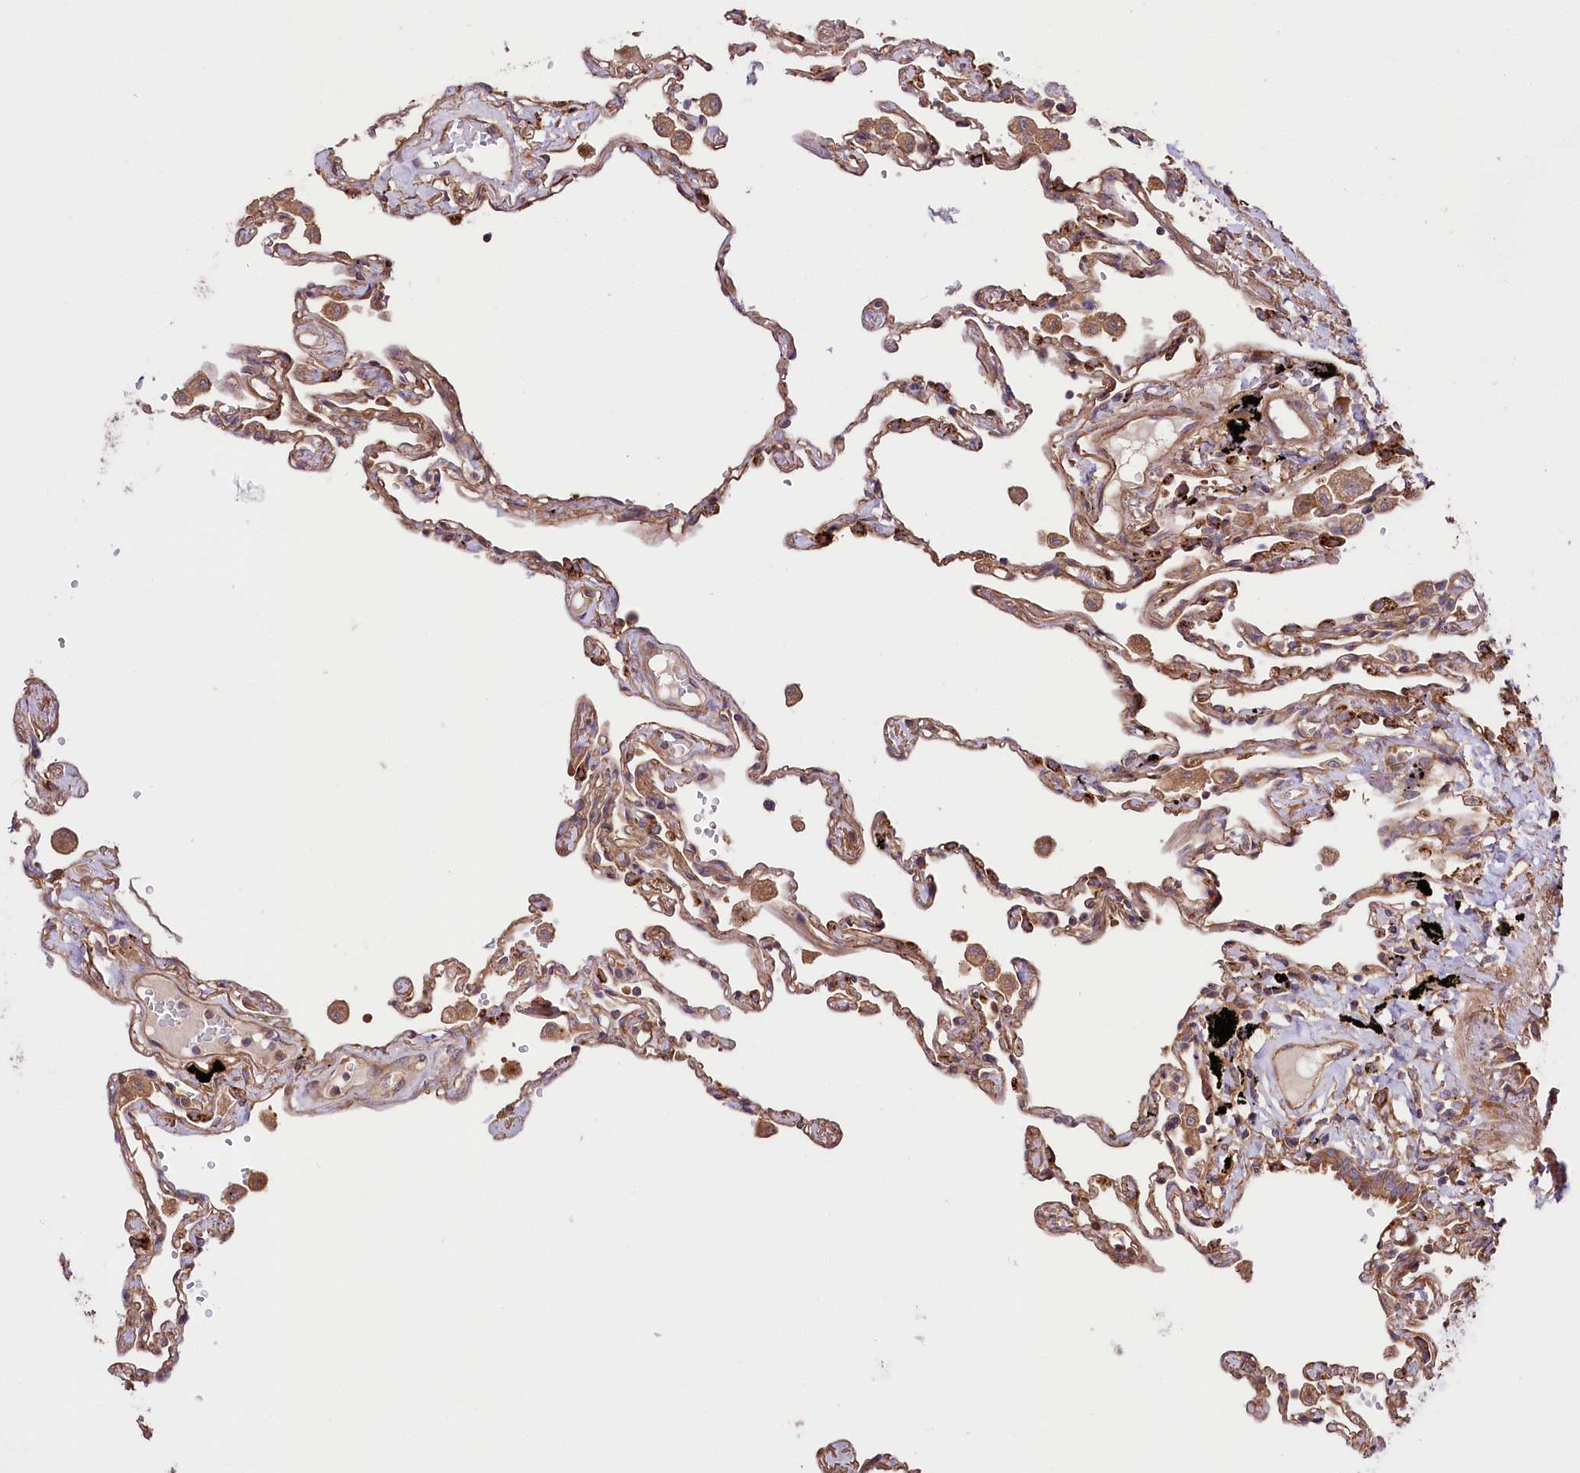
{"staining": {"intensity": "moderate", "quantity": ">75%", "location": "cytoplasmic/membranous"}, "tissue": "lung", "cell_type": "Alveolar cells", "image_type": "normal", "snomed": [{"axis": "morphology", "description": "Normal tissue, NOS"}, {"axis": "topography", "description": "Lung"}], "caption": "Immunohistochemical staining of unremarkable human lung reveals >75% levels of moderate cytoplasmic/membranous protein staining in about >75% of alveolar cells. Ihc stains the protein of interest in brown and the nuclei are stained blue.", "gene": "CEP295", "patient": {"sex": "female", "age": 67}}